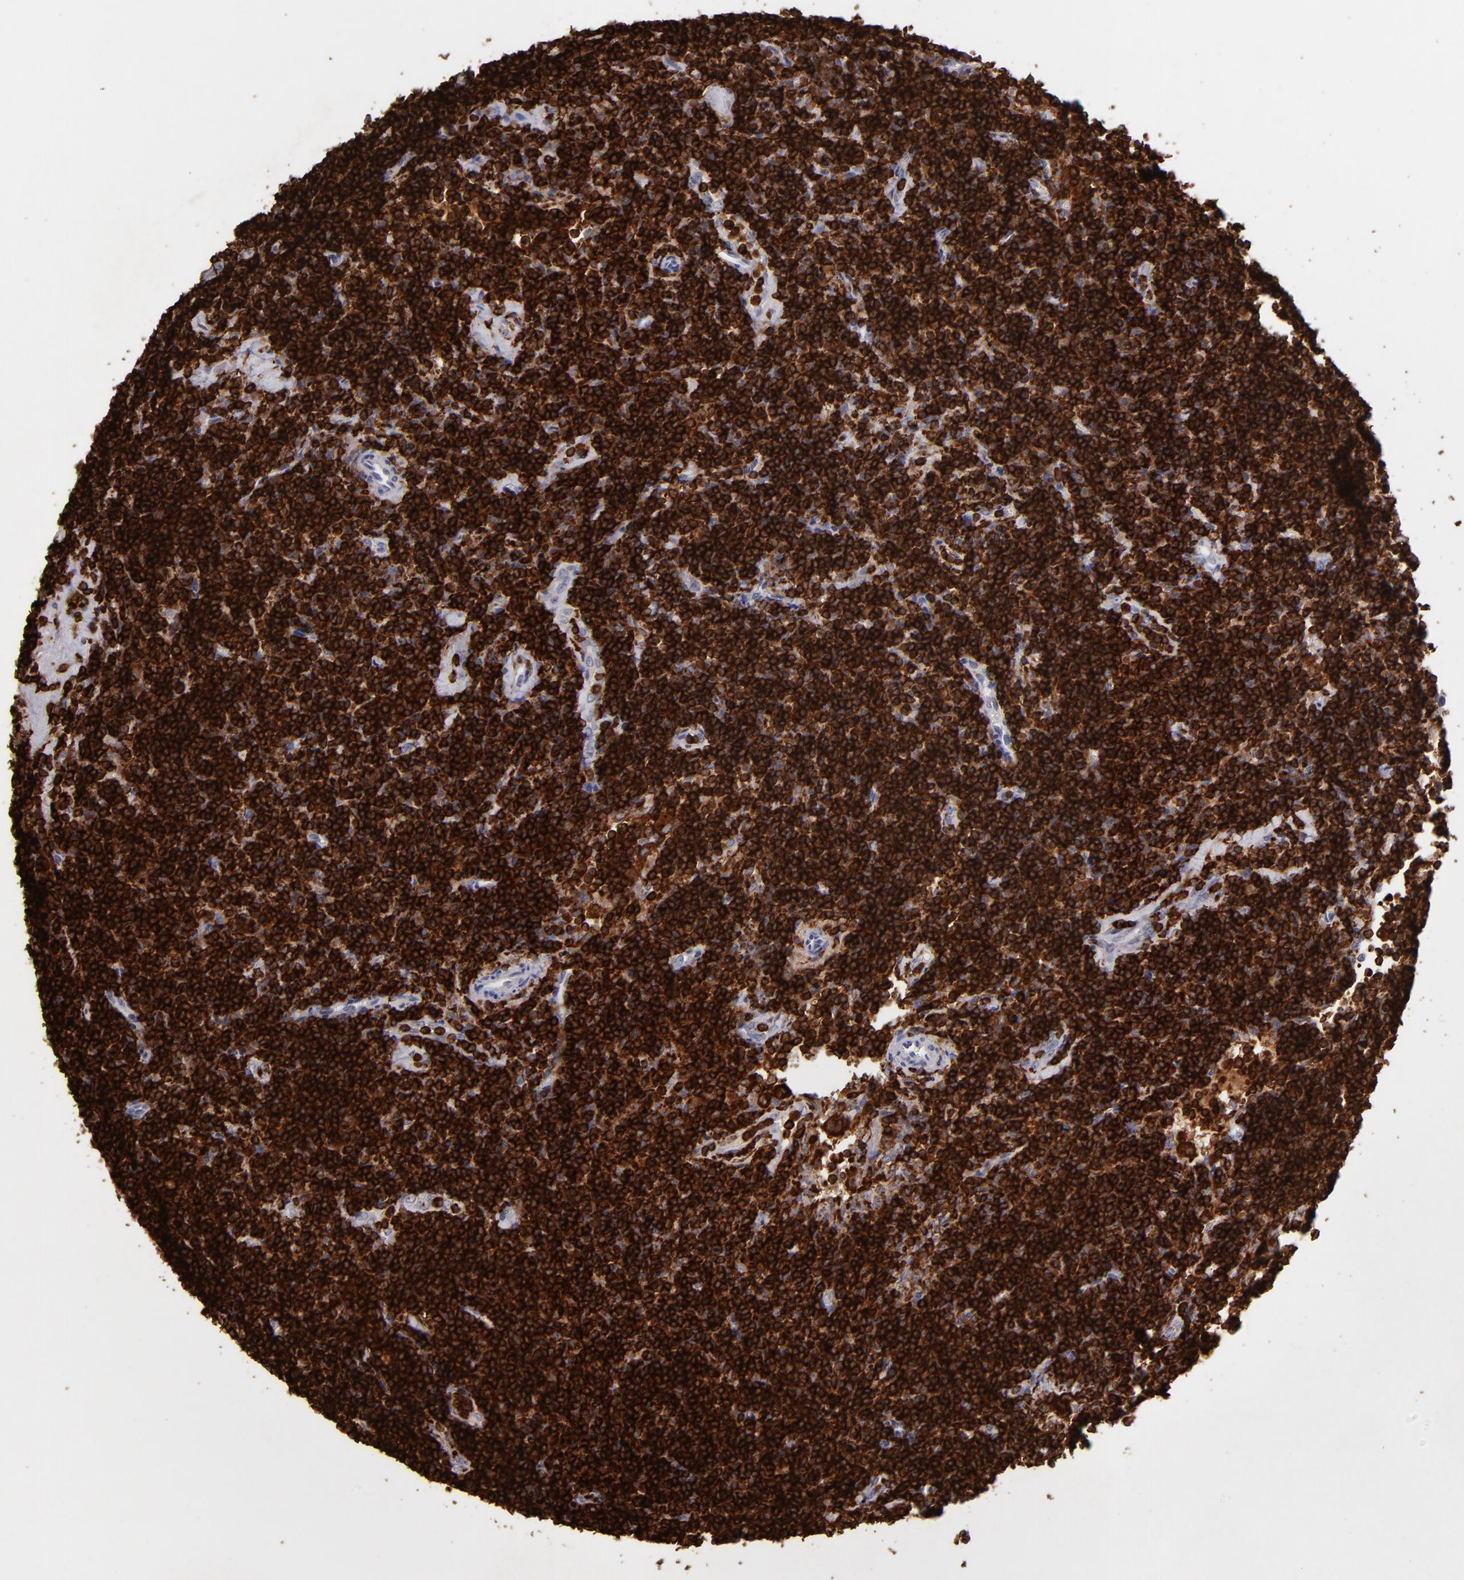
{"staining": {"intensity": "strong", "quantity": ">75%", "location": "cytoplasmic/membranous"}, "tissue": "lymphoma", "cell_type": "Tumor cells", "image_type": "cancer", "snomed": [{"axis": "morphology", "description": "Malignant lymphoma, non-Hodgkin's type, Low grade"}, {"axis": "topography", "description": "Lymph node"}], "caption": "Immunohistochemical staining of human lymphoma displays high levels of strong cytoplasmic/membranous staining in about >75% of tumor cells.", "gene": "WAS", "patient": {"sex": "male", "age": 70}}